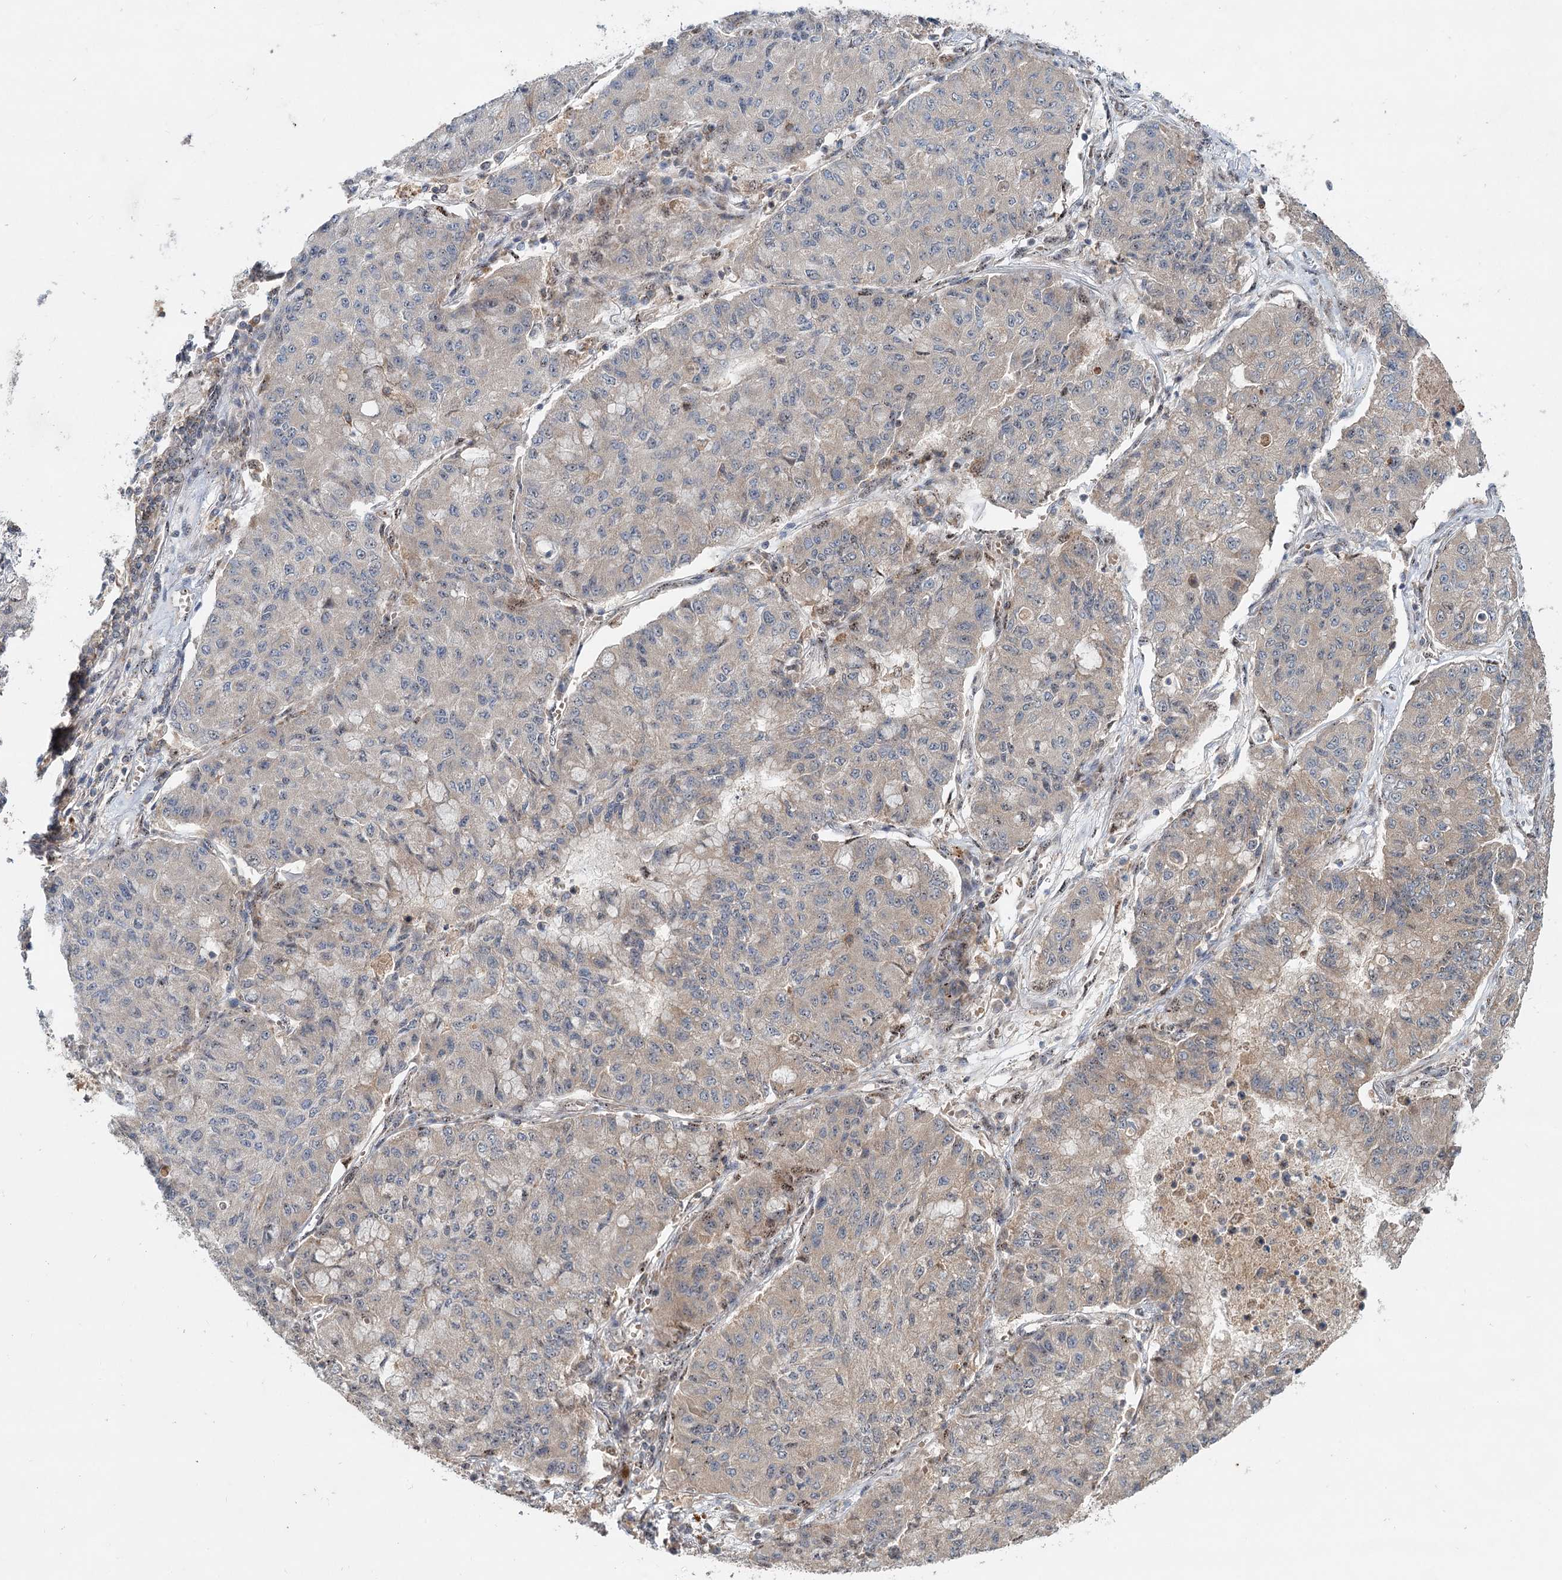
{"staining": {"intensity": "negative", "quantity": "none", "location": "none"}, "tissue": "lung cancer", "cell_type": "Tumor cells", "image_type": "cancer", "snomed": [{"axis": "morphology", "description": "Squamous cell carcinoma, NOS"}, {"axis": "topography", "description": "Lung"}], "caption": "Protein analysis of lung cancer (squamous cell carcinoma) reveals no significant staining in tumor cells.", "gene": "C12orf4", "patient": {"sex": "male", "age": 74}}